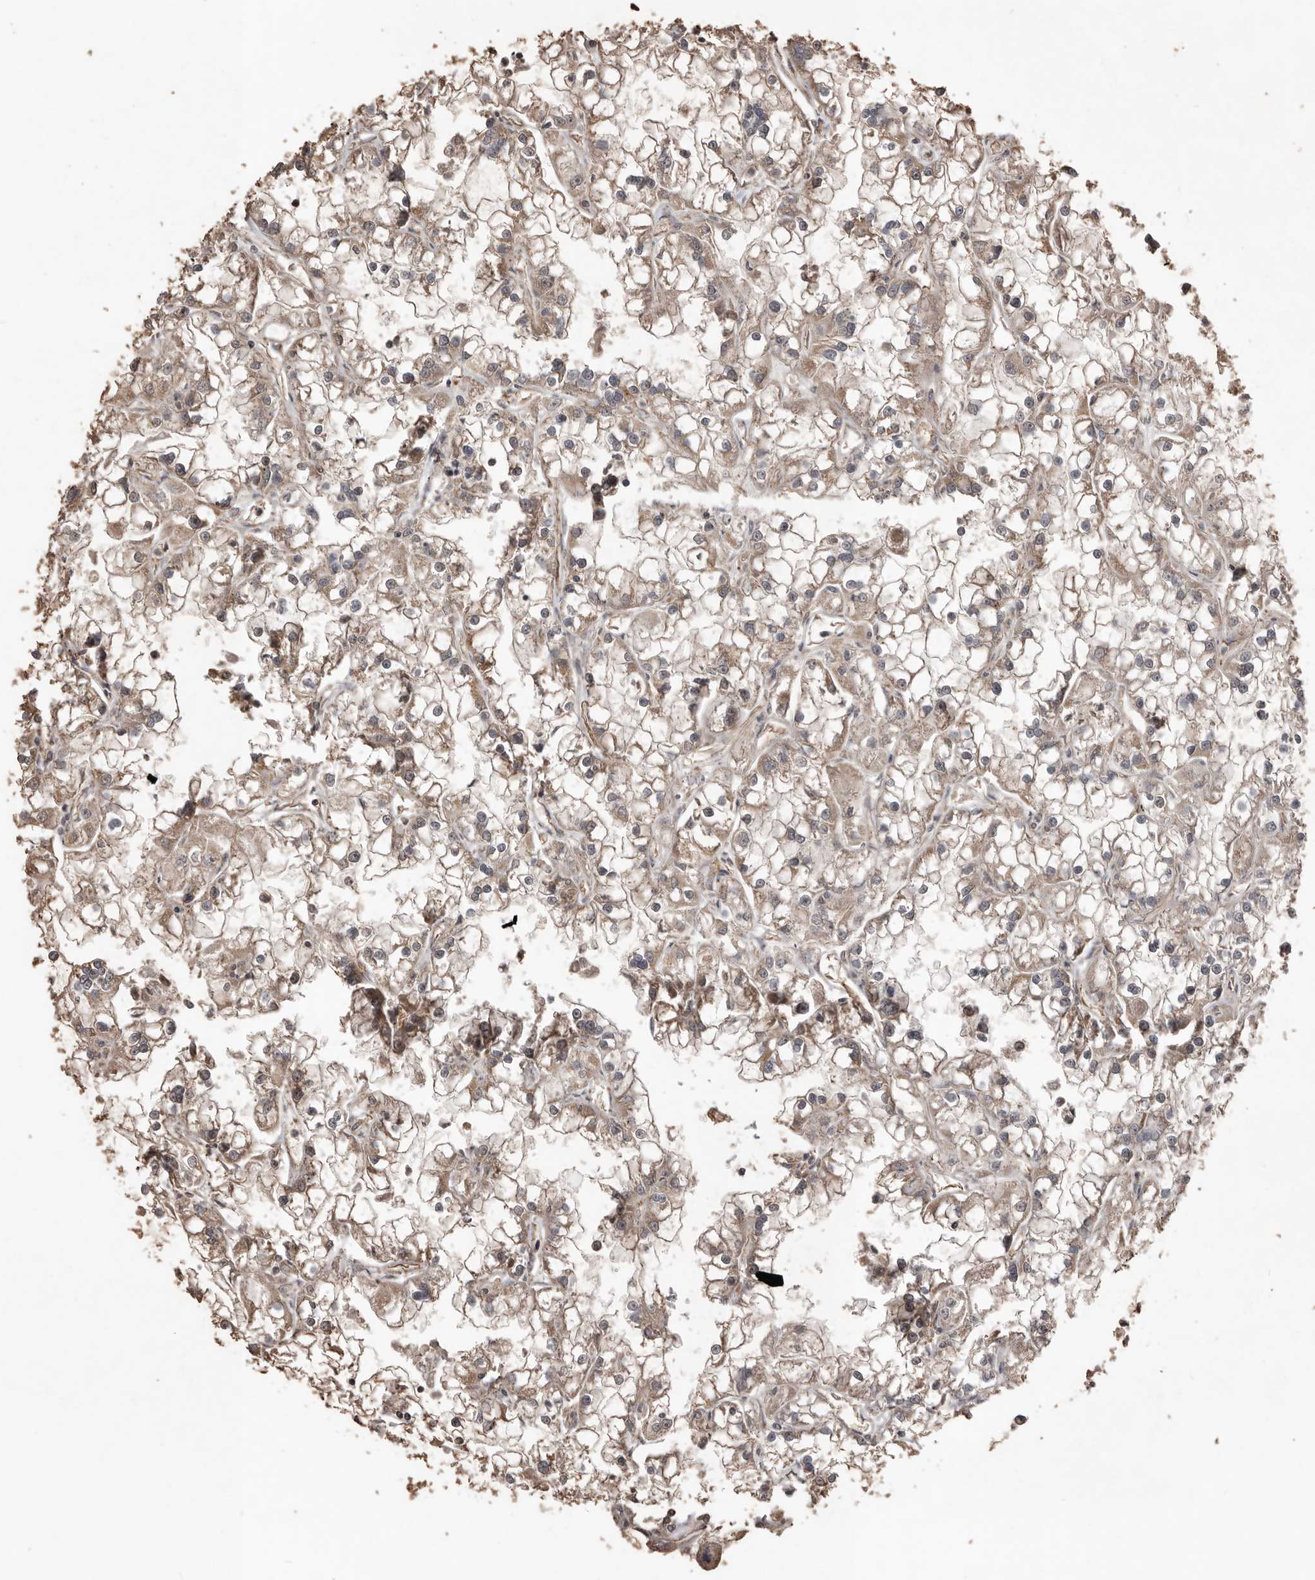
{"staining": {"intensity": "moderate", "quantity": ">75%", "location": "cytoplasmic/membranous"}, "tissue": "renal cancer", "cell_type": "Tumor cells", "image_type": "cancer", "snomed": [{"axis": "morphology", "description": "Adenocarcinoma, NOS"}, {"axis": "topography", "description": "Kidney"}], "caption": "Immunohistochemistry (IHC) (DAB) staining of human renal cancer (adenocarcinoma) exhibits moderate cytoplasmic/membranous protein positivity in approximately >75% of tumor cells.", "gene": "BAMBI", "patient": {"sex": "female", "age": 52}}